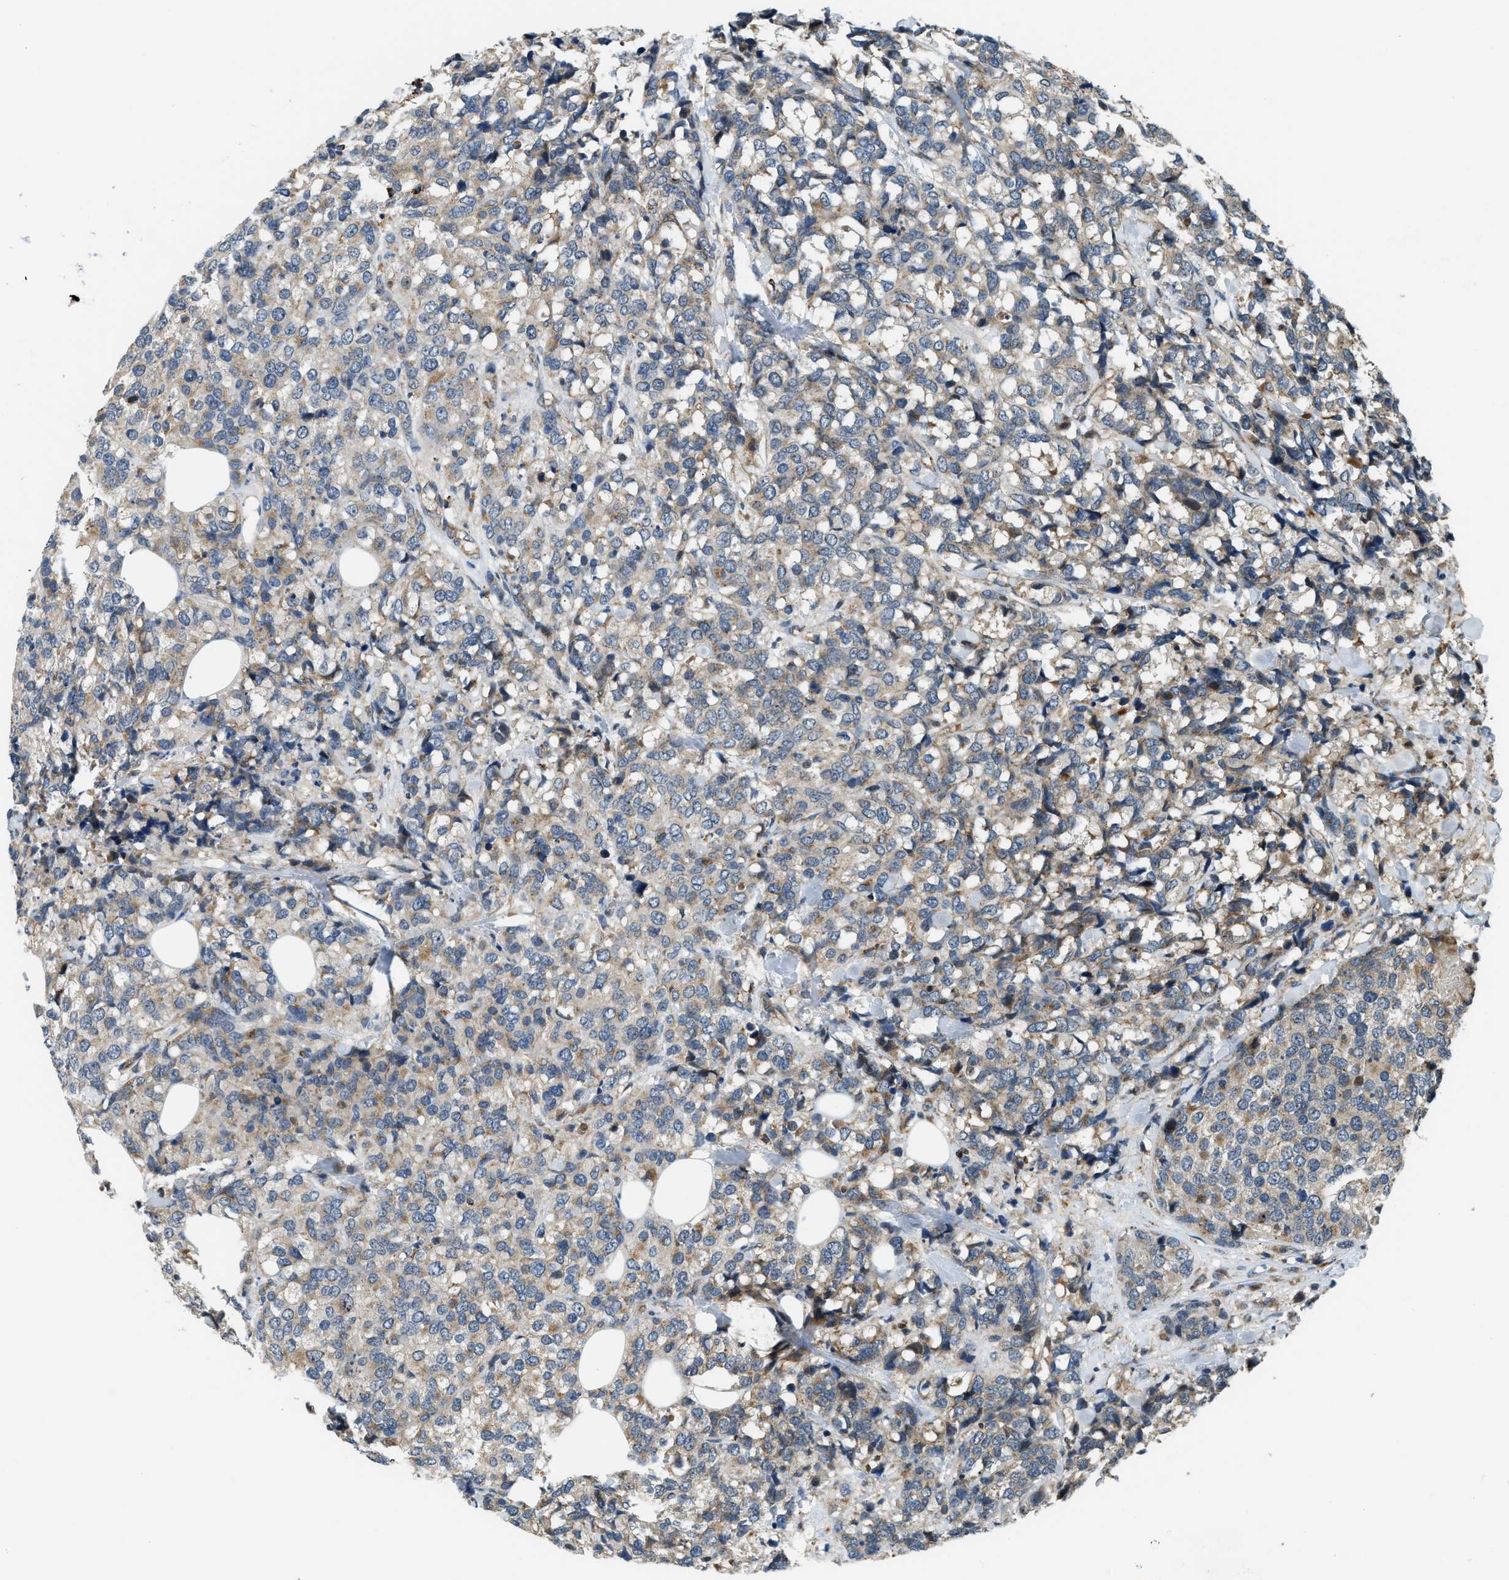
{"staining": {"intensity": "weak", "quantity": "25%-75%", "location": "cytoplasmic/membranous"}, "tissue": "breast cancer", "cell_type": "Tumor cells", "image_type": "cancer", "snomed": [{"axis": "morphology", "description": "Lobular carcinoma"}, {"axis": "topography", "description": "Breast"}], "caption": "IHC (DAB (3,3'-diaminobenzidine)) staining of human lobular carcinoma (breast) shows weak cytoplasmic/membranous protein positivity in approximately 25%-75% of tumor cells. Immunohistochemistry (ihc) stains the protein of interest in brown and the nuclei are stained blue.", "gene": "STARD3NL", "patient": {"sex": "female", "age": 59}}